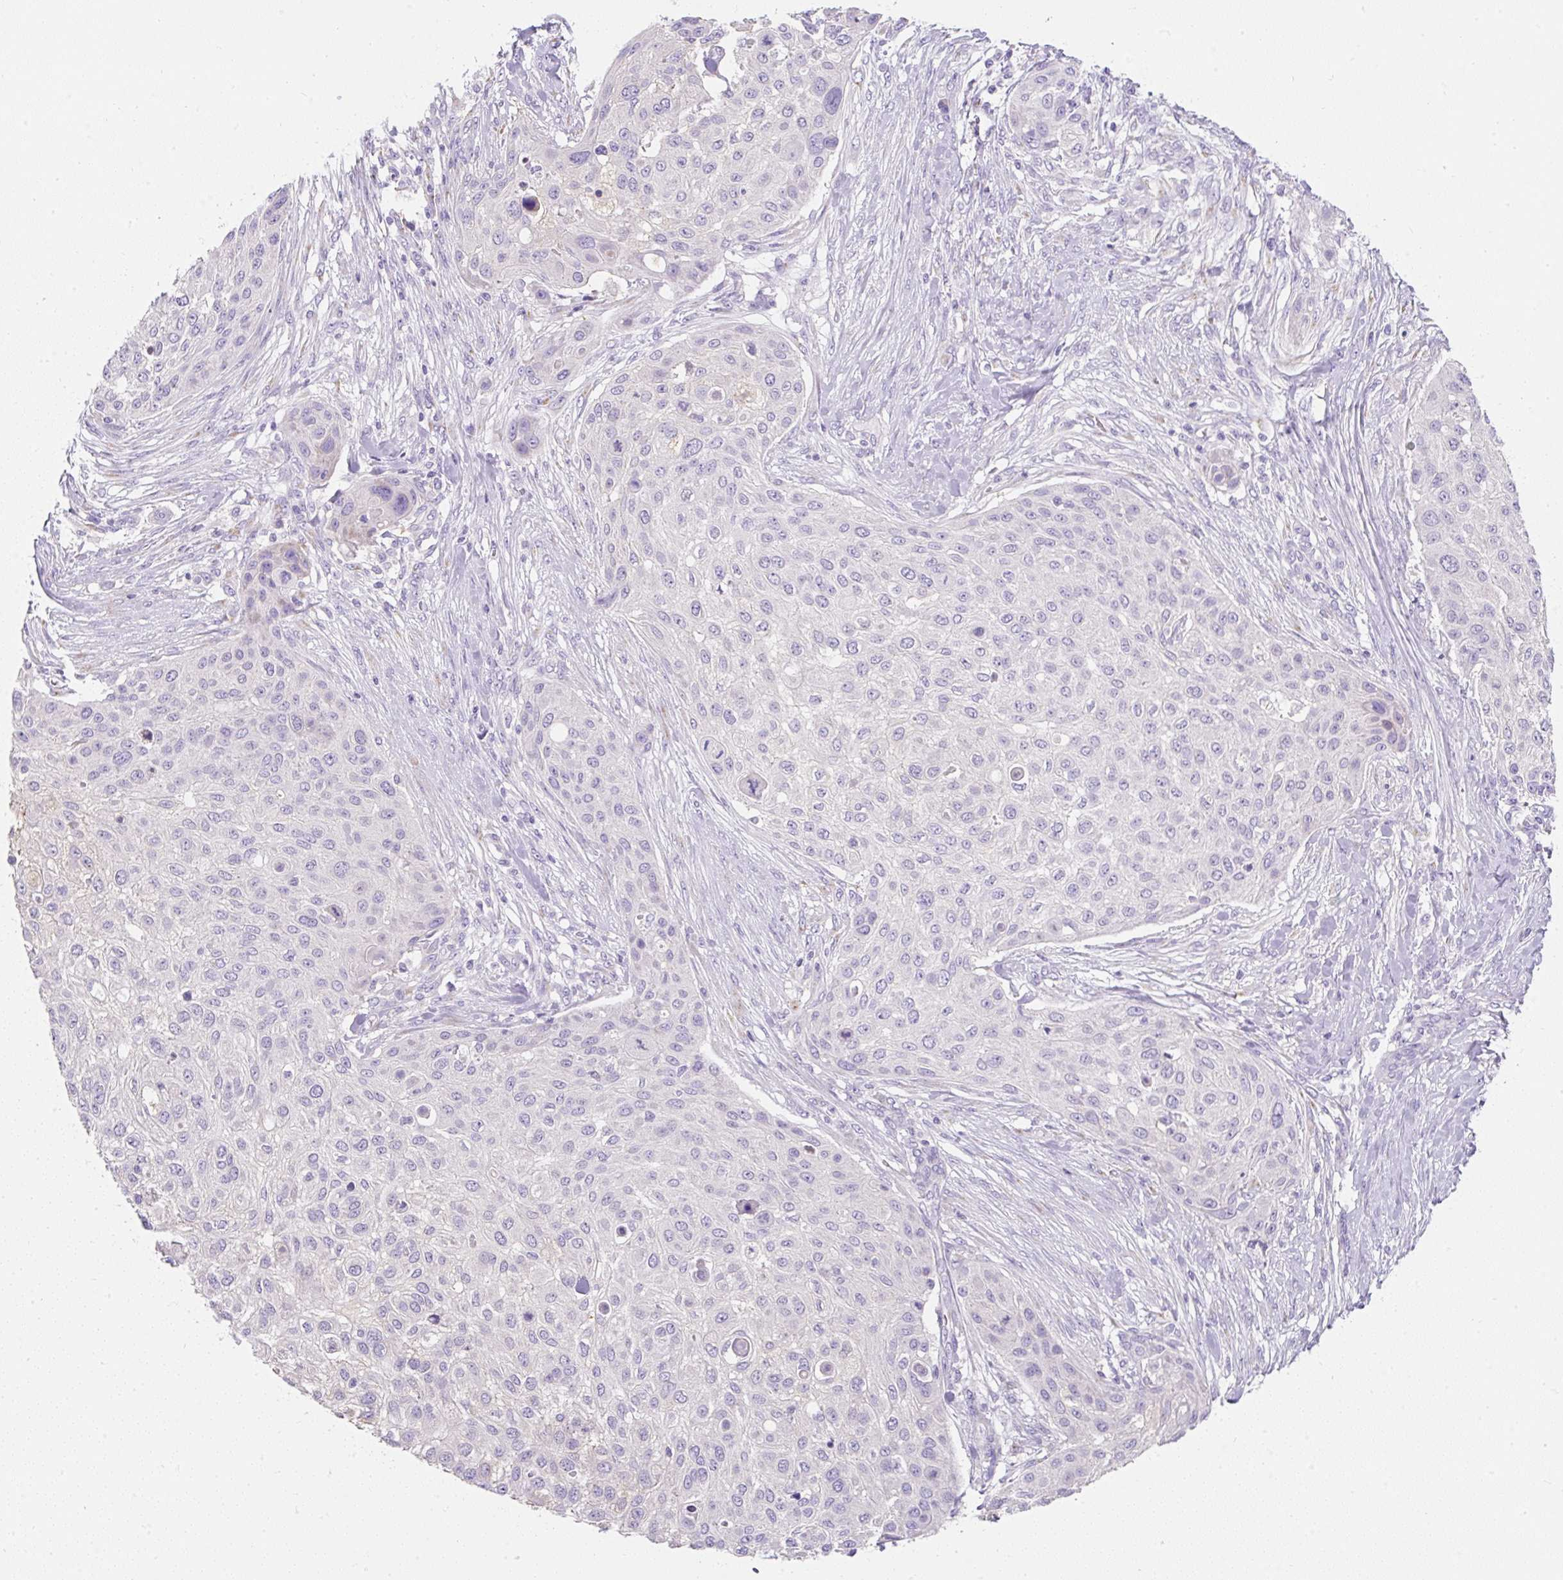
{"staining": {"intensity": "negative", "quantity": "none", "location": "none"}, "tissue": "skin cancer", "cell_type": "Tumor cells", "image_type": "cancer", "snomed": [{"axis": "morphology", "description": "Squamous cell carcinoma, NOS"}, {"axis": "topography", "description": "Skin"}], "caption": "DAB (3,3'-diaminobenzidine) immunohistochemical staining of human squamous cell carcinoma (skin) exhibits no significant staining in tumor cells.", "gene": "DTX4", "patient": {"sex": "female", "age": 87}}